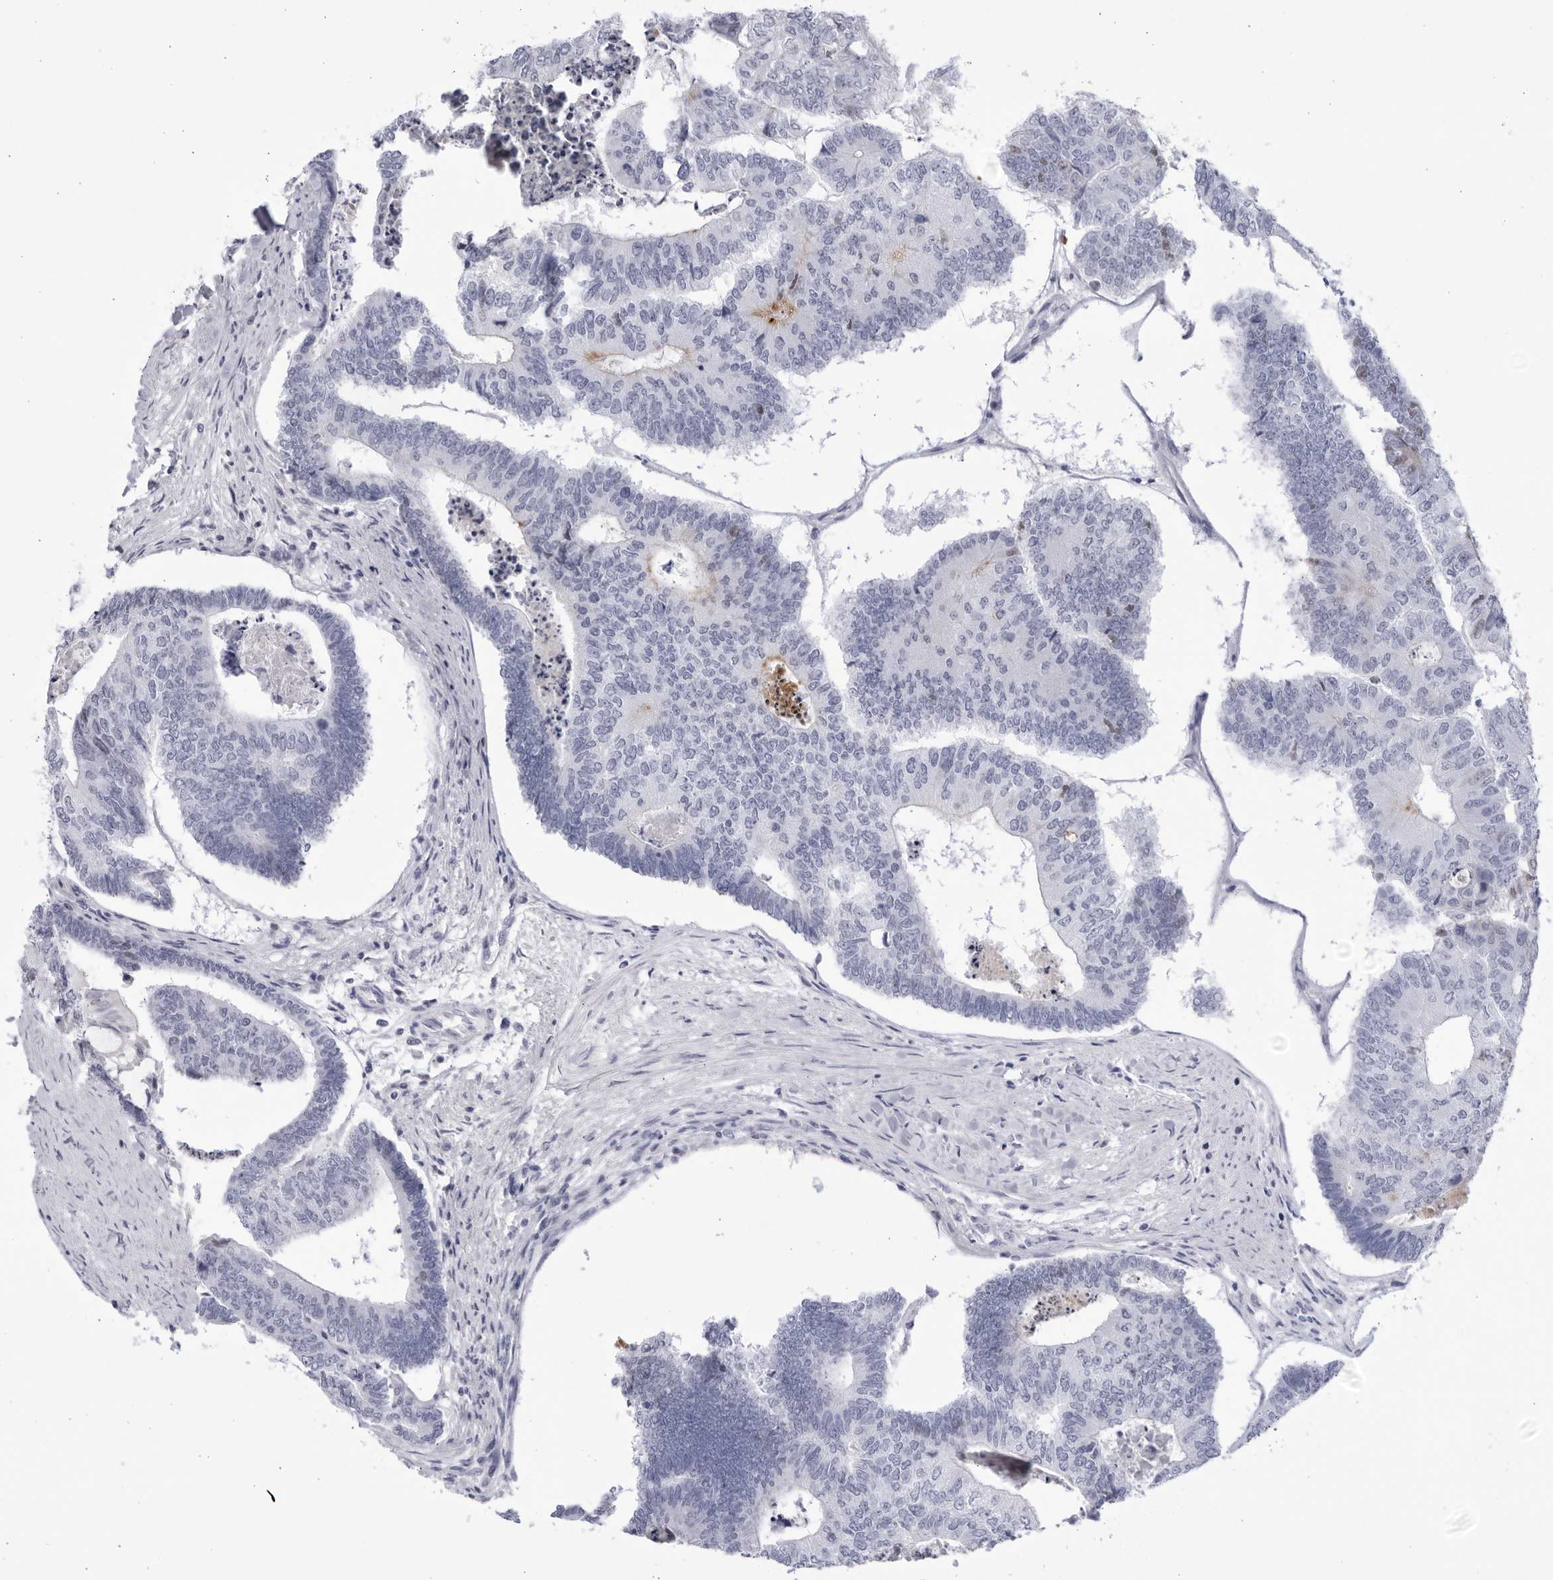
{"staining": {"intensity": "moderate", "quantity": "<25%", "location": "nuclear"}, "tissue": "colorectal cancer", "cell_type": "Tumor cells", "image_type": "cancer", "snomed": [{"axis": "morphology", "description": "Adenocarcinoma, NOS"}, {"axis": "topography", "description": "Colon"}], "caption": "Colorectal adenocarcinoma stained with DAB immunohistochemistry displays low levels of moderate nuclear positivity in approximately <25% of tumor cells.", "gene": "CNBD1", "patient": {"sex": "female", "age": 67}}